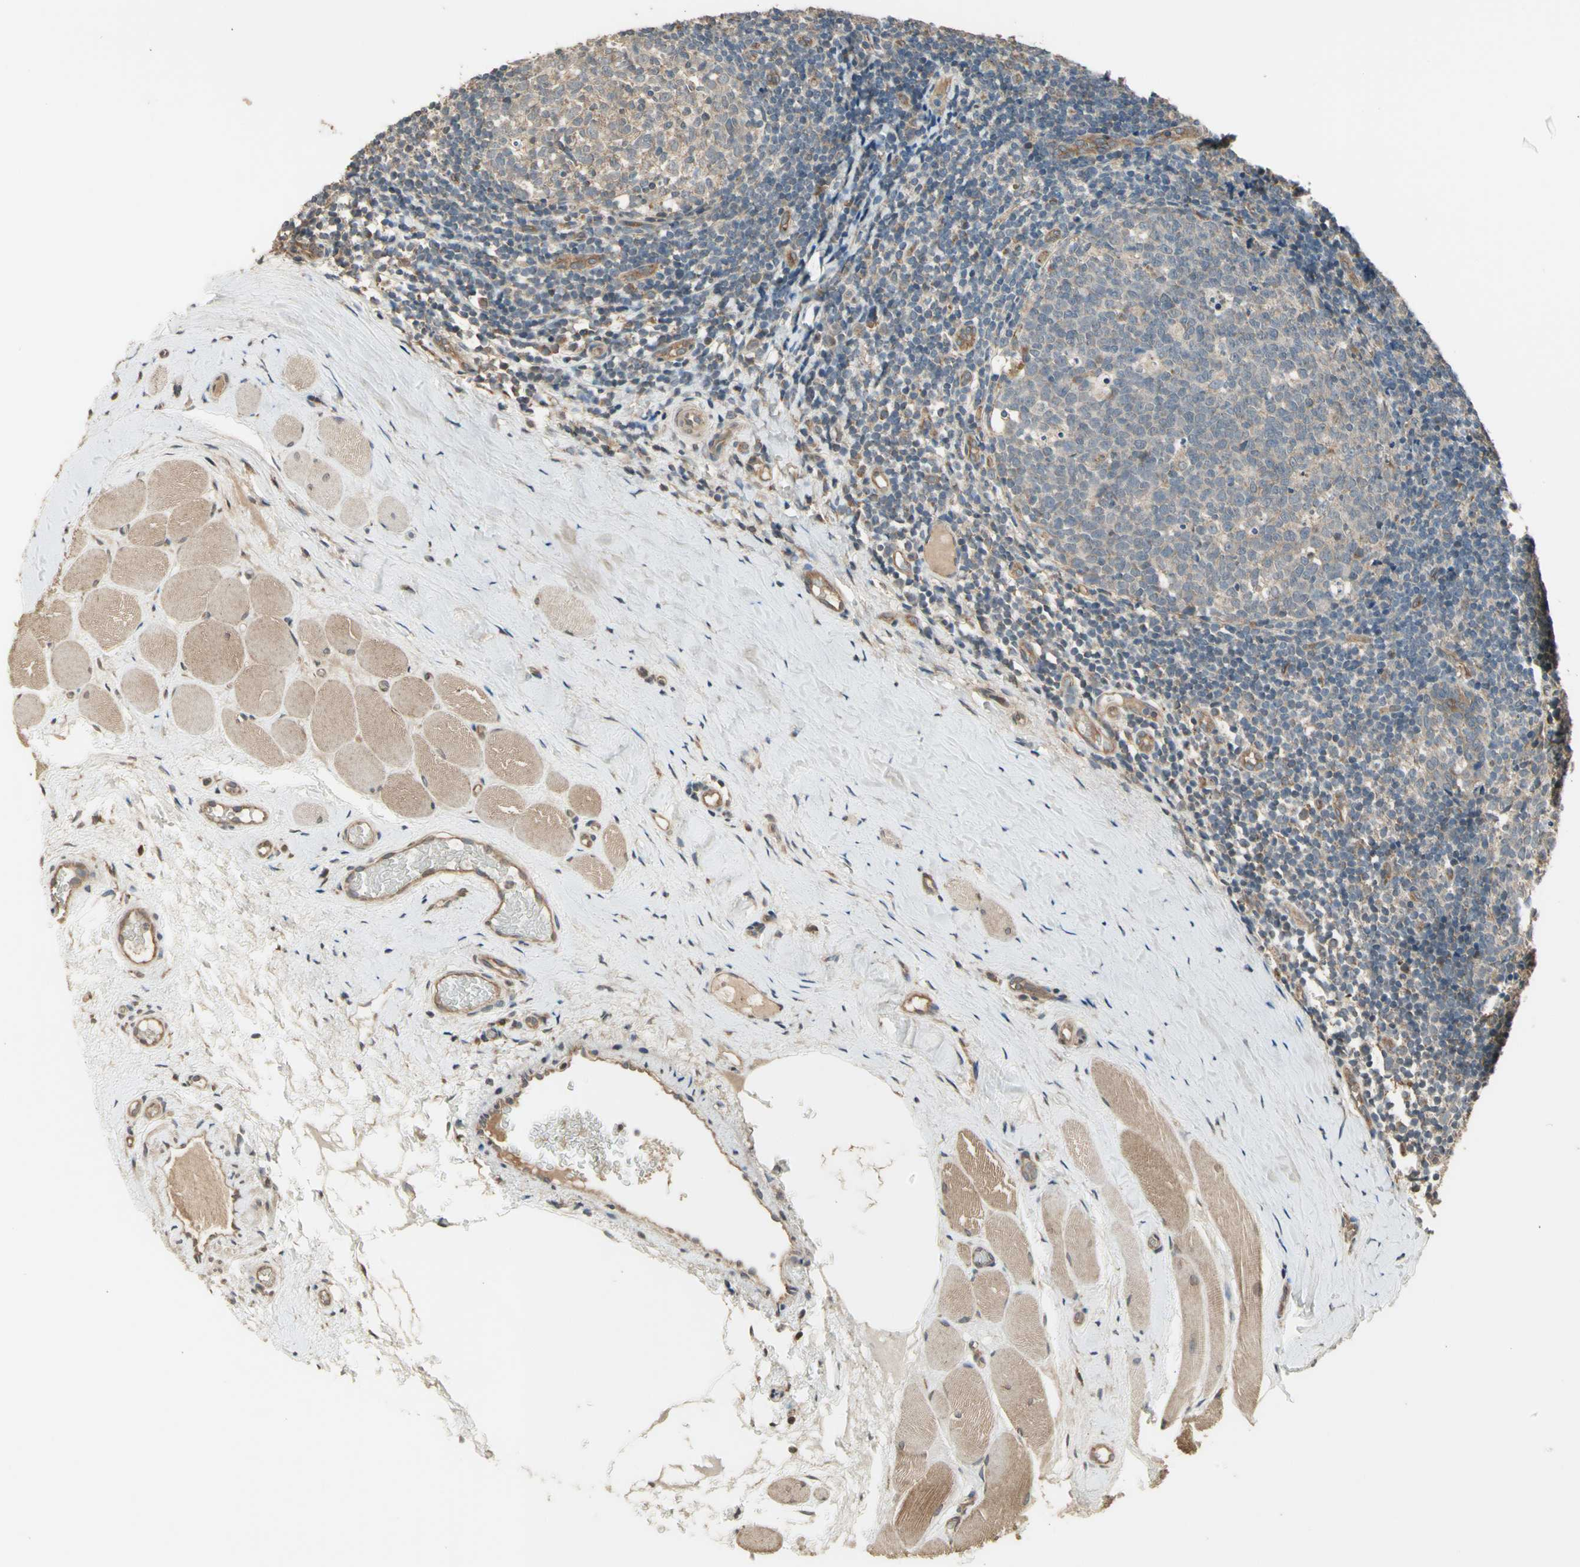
{"staining": {"intensity": "weak", "quantity": ">75%", "location": "cytoplasmic/membranous"}, "tissue": "tonsil", "cell_type": "Germinal center cells", "image_type": "normal", "snomed": [{"axis": "morphology", "description": "Normal tissue, NOS"}, {"axis": "topography", "description": "Tonsil"}], "caption": "Approximately >75% of germinal center cells in benign human tonsil display weak cytoplasmic/membranous protein staining as visualized by brown immunohistochemical staining.", "gene": "EFNB2", "patient": {"sex": "female", "age": 19}}